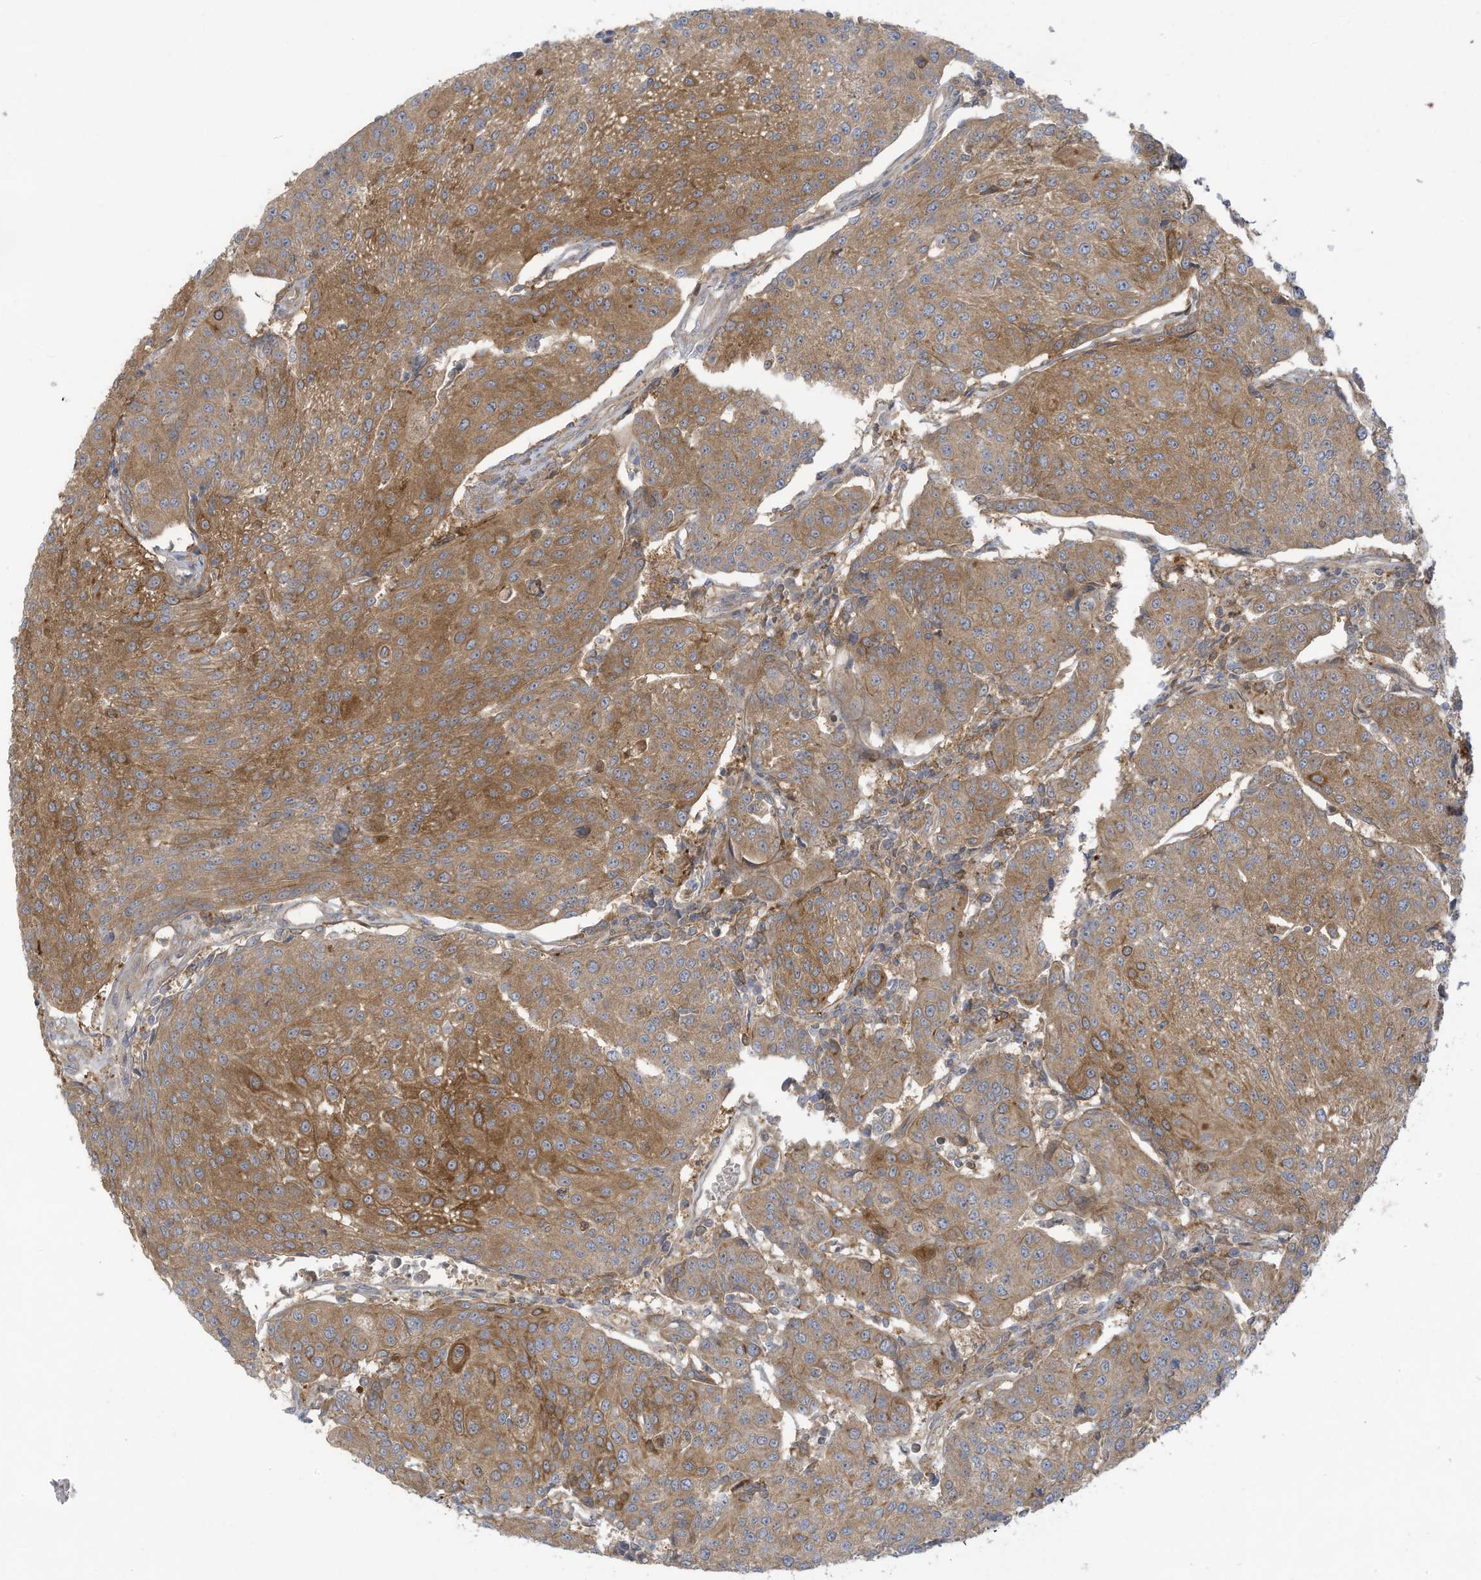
{"staining": {"intensity": "moderate", "quantity": ">75%", "location": "cytoplasmic/membranous"}, "tissue": "urothelial cancer", "cell_type": "Tumor cells", "image_type": "cancer", "snomed": [{"axis": "morphology", "description": "Urothelial carcinoma, High grade"}, {"axis": "topography", "description": "Urinary bladder"}], "caption": "Immunohistochemical staining of high-grade urothelial carcinoma shows moderate cytoplasmic/membranous protein expression in about >75% of tumor cells.", "gene": "ADI1", "patient": {"sex": "female", "age": 85}}